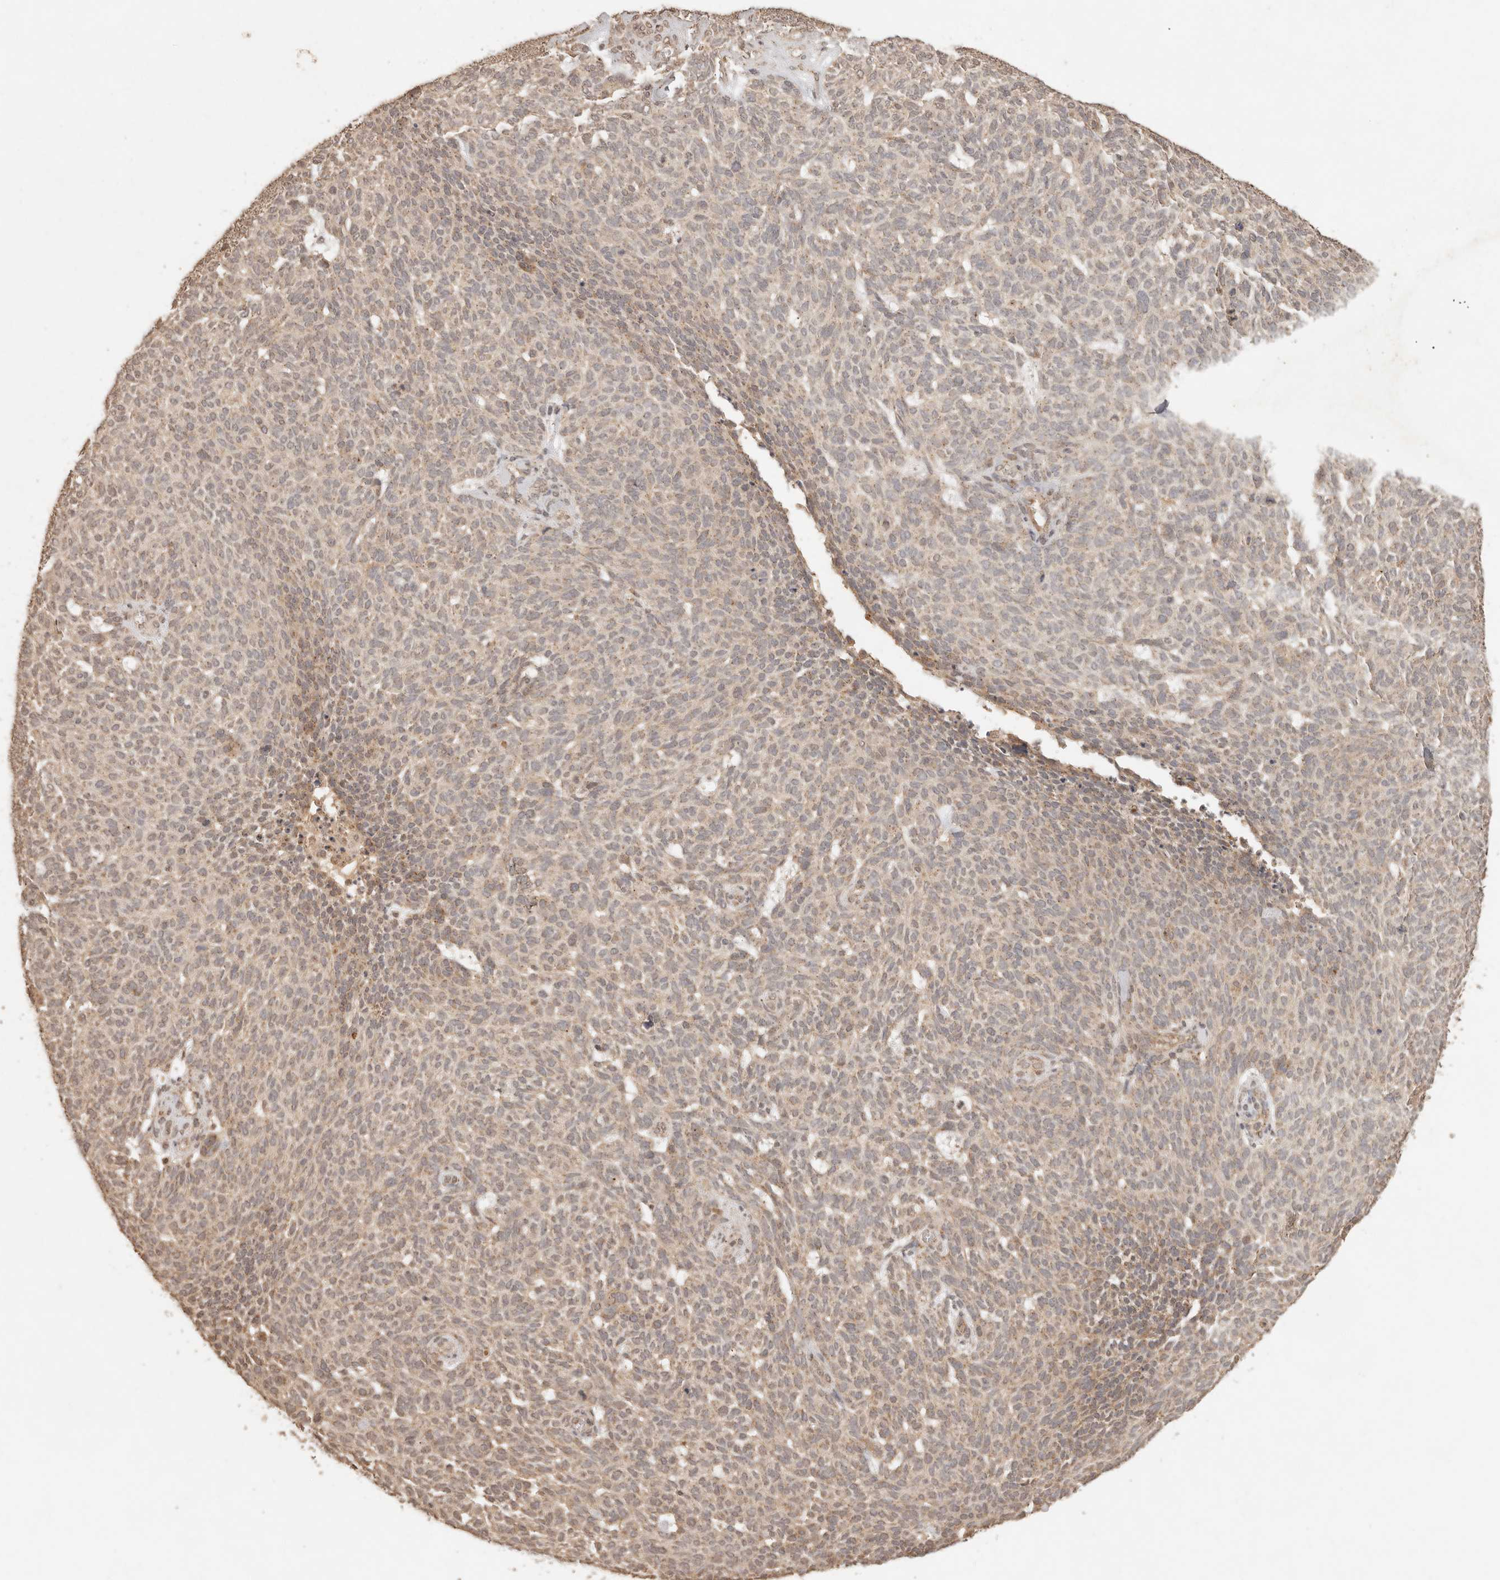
{"staining": {"intensity": "weak", "quantity": "<25%", "location": "cytoplasmic/membranous"}, "tissue": "skin cancer", "cell_type": "Tumor cells", "image_type": "cancer", "snomed": [{"axis": "morphology", "description": "Squamous cell carcinoma, NOS"}, {"axis": "topography", "description": "Skin"}], "caption": "An image of human skin cancer (squamous cell carcinoma) is negative for staining in tumor cells.", "gene": "LMO4", "patient": {"sex": "female", "age": 90}}